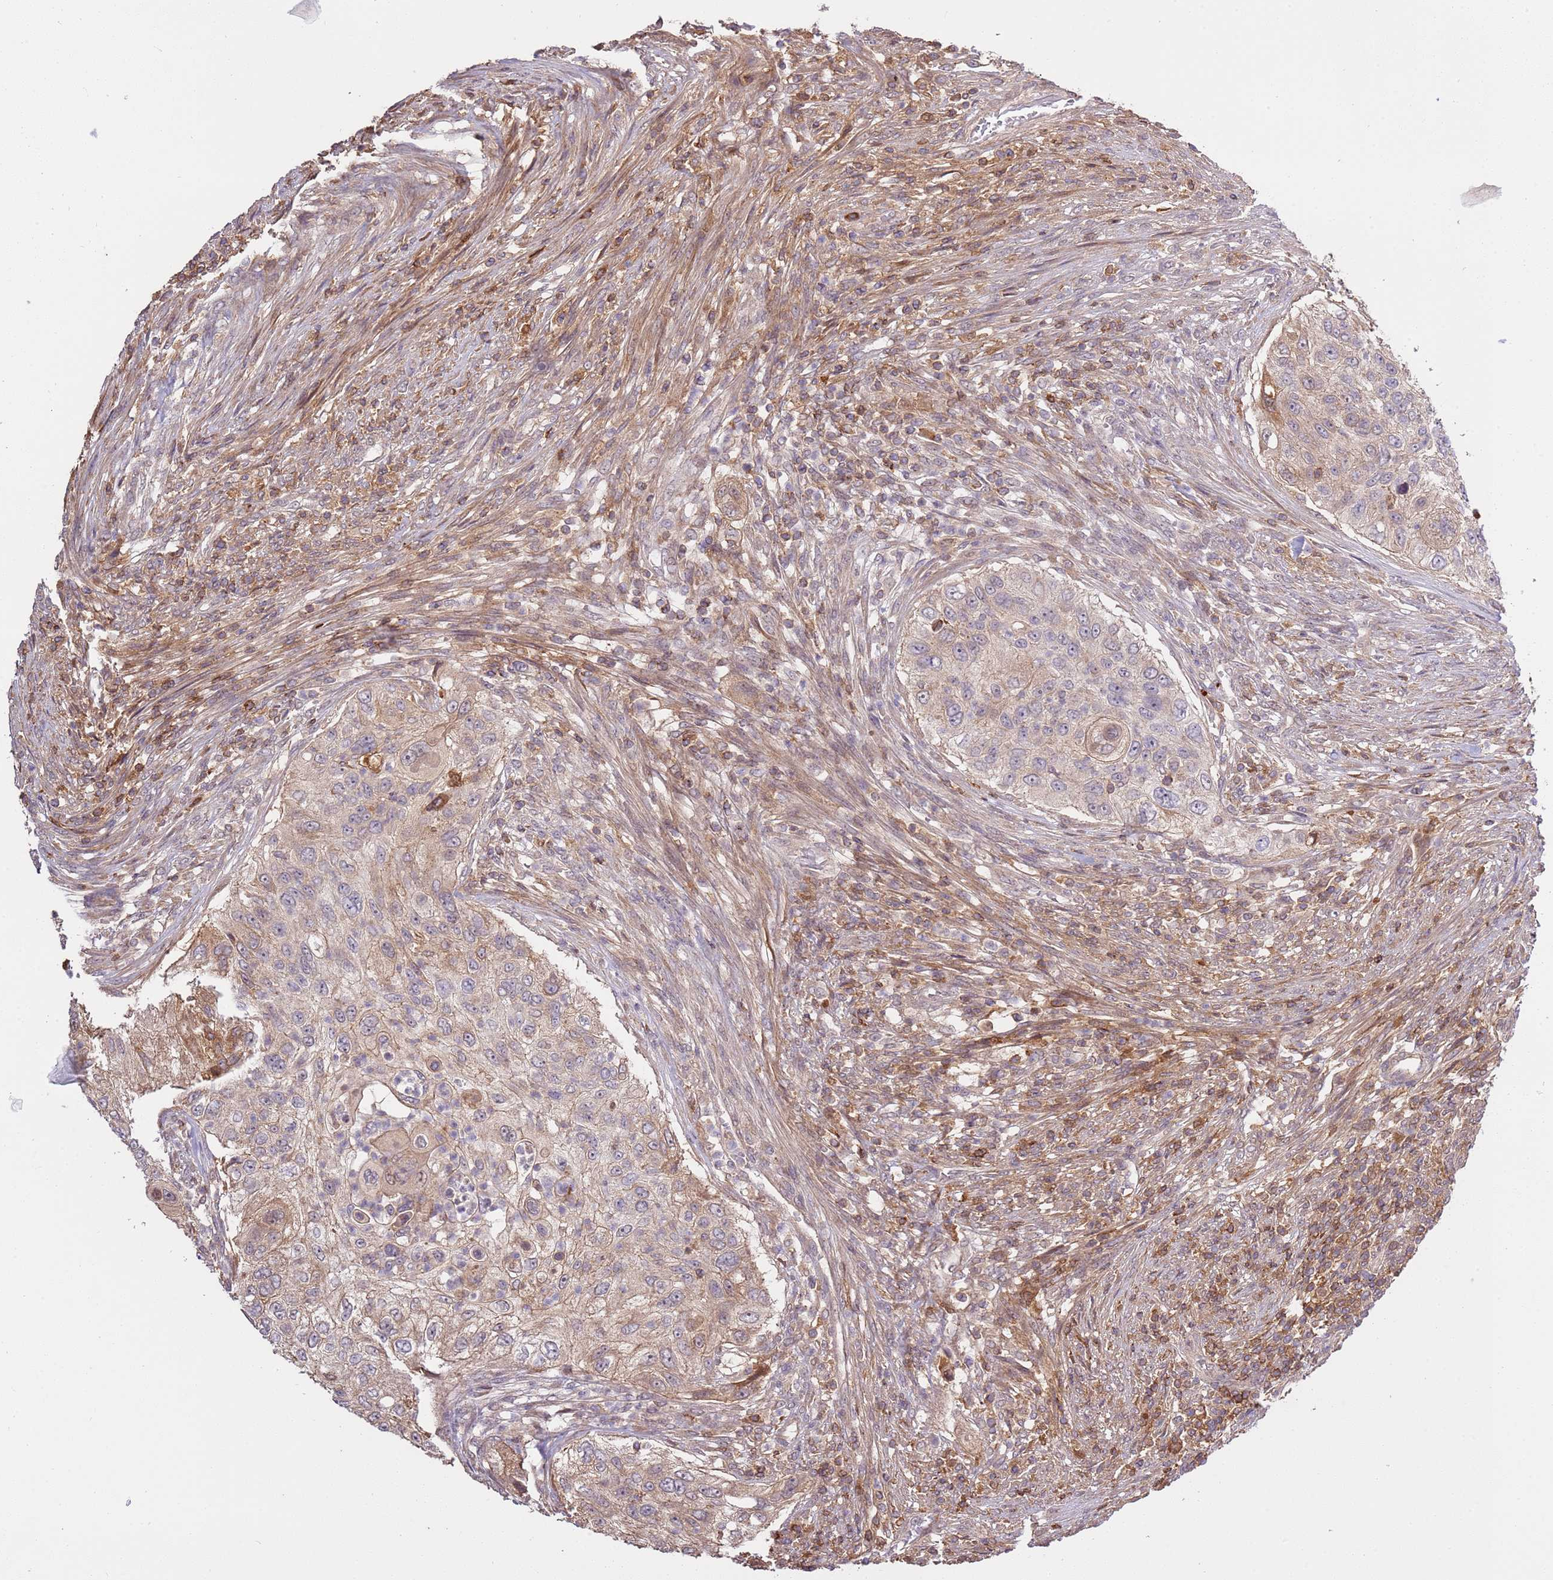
{"staining": {"intensity": "weak", "quantity": ">75%", "location": "cytoplasmic/membranous"}, "tissue": "urothelial cancer", "cell_type": "Tumor cells", "image_type": "cancer", "snomed": [{"axis": "morphology", "description": "Urothelial carcinoma, High grade"}, {"axis": "topography", "description": "Urinary bladder"}], "caption": "Urothelial cancer stained for a protein (brown) shows weak cytoplasmic/membranous positive positivity in about >75% of tumor cells.", "gene": "ZNF624", "patient": {"sex": "female", "age": 60}}